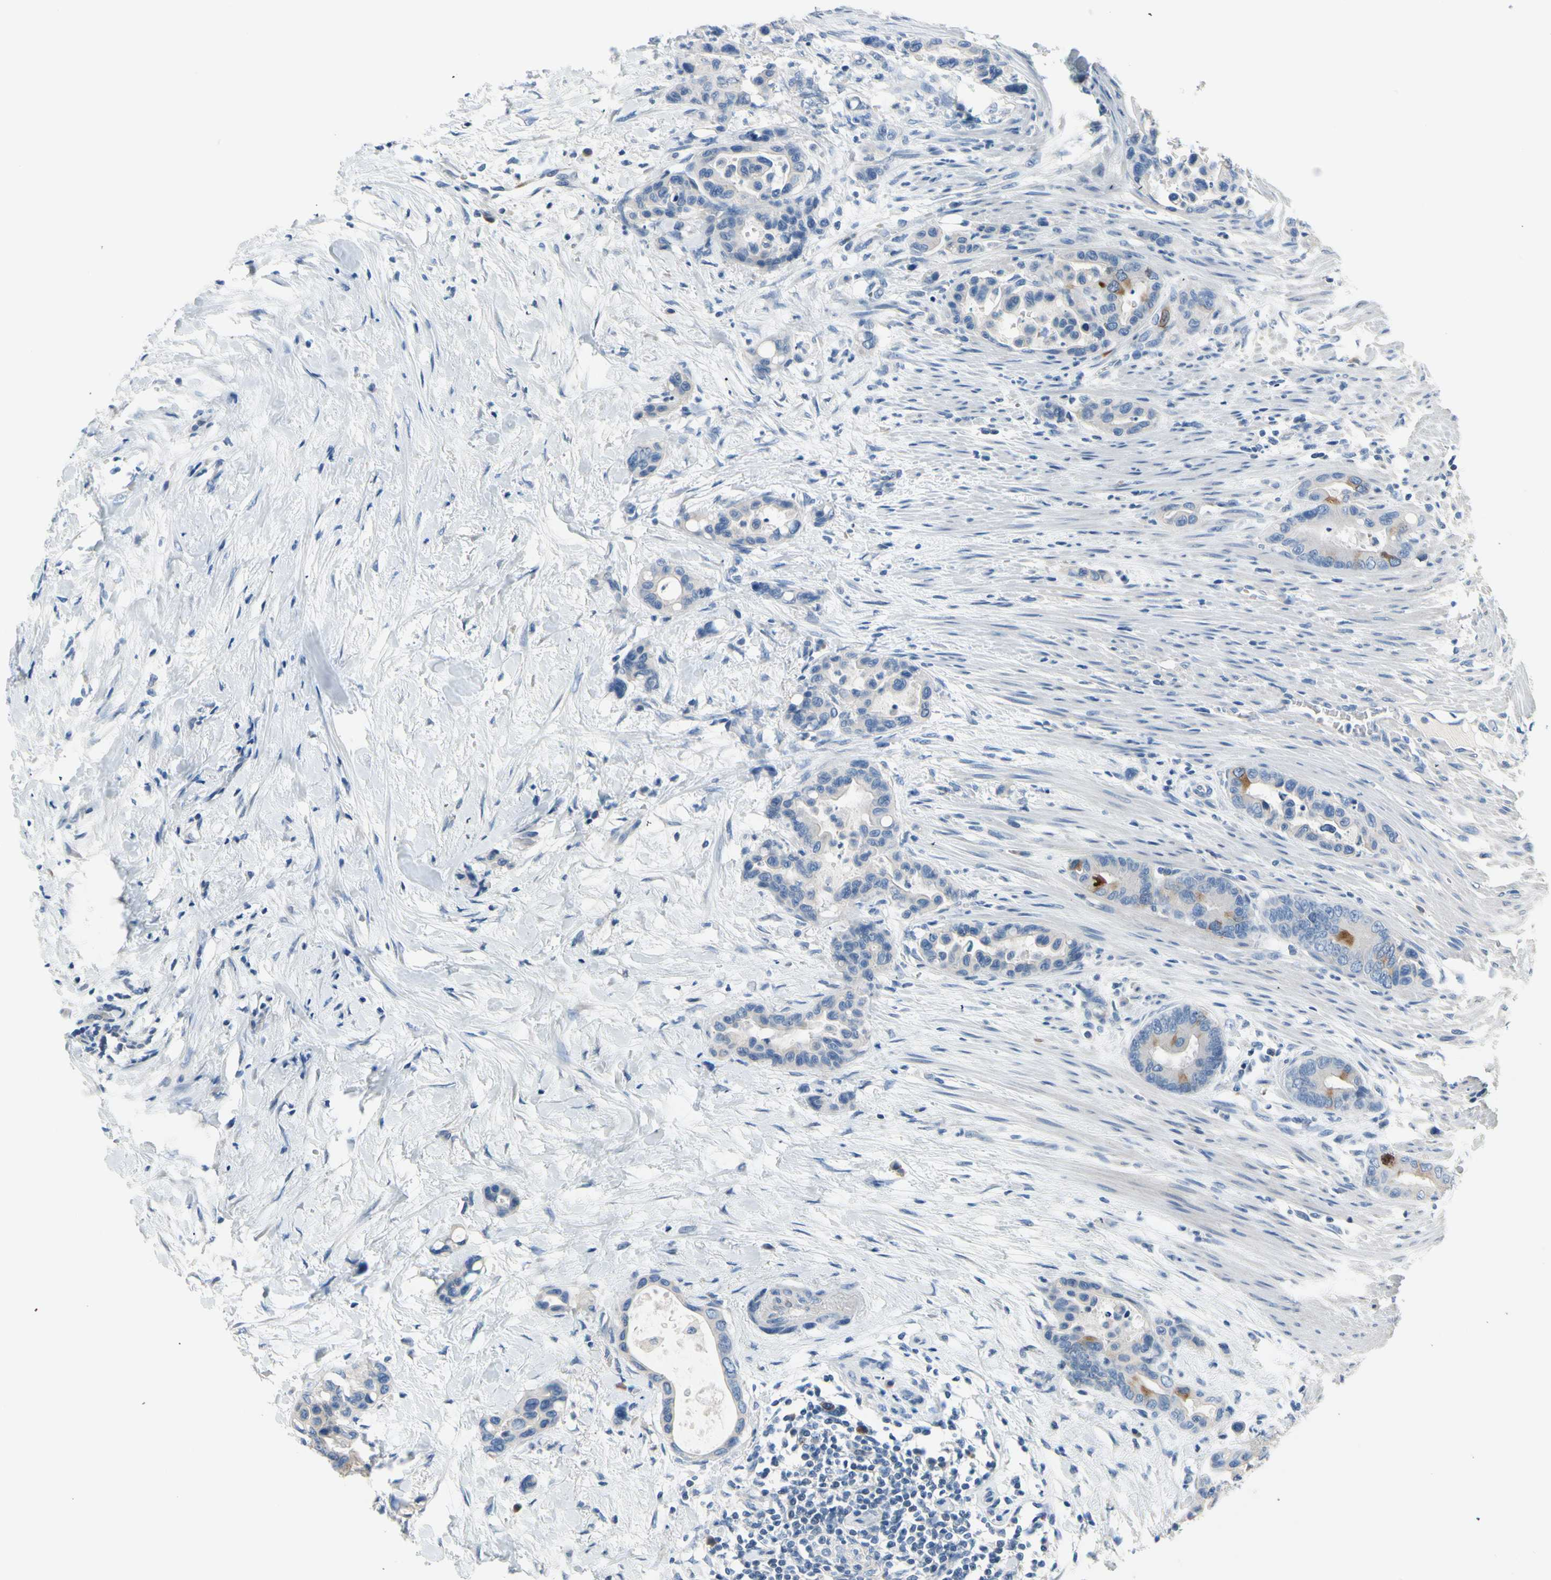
{"staining": {"intensity": "moderate", "quantity": "<25%", "location": "cytoplasmic/membranous"}, "tissue": "colorectal cancer", "cell_type": "Tumor cells", "image_type": "cancer", "snomed": [{"axis": "morphology", "description": "Normal tissue, NOS"}, {"axis": "morphology", "description": "Adenocarcinoma, NOS"}, {"axis": "topography", "description": "Colon"}], "caption": "Protein staining of colorectal adenocarcinoma tissue reveals moderate cytoplasmic/membranous expression in approximately <25% of tumor cells.", "gene": "CKAP2", "patient": {"sex": "male", "age": 82}}